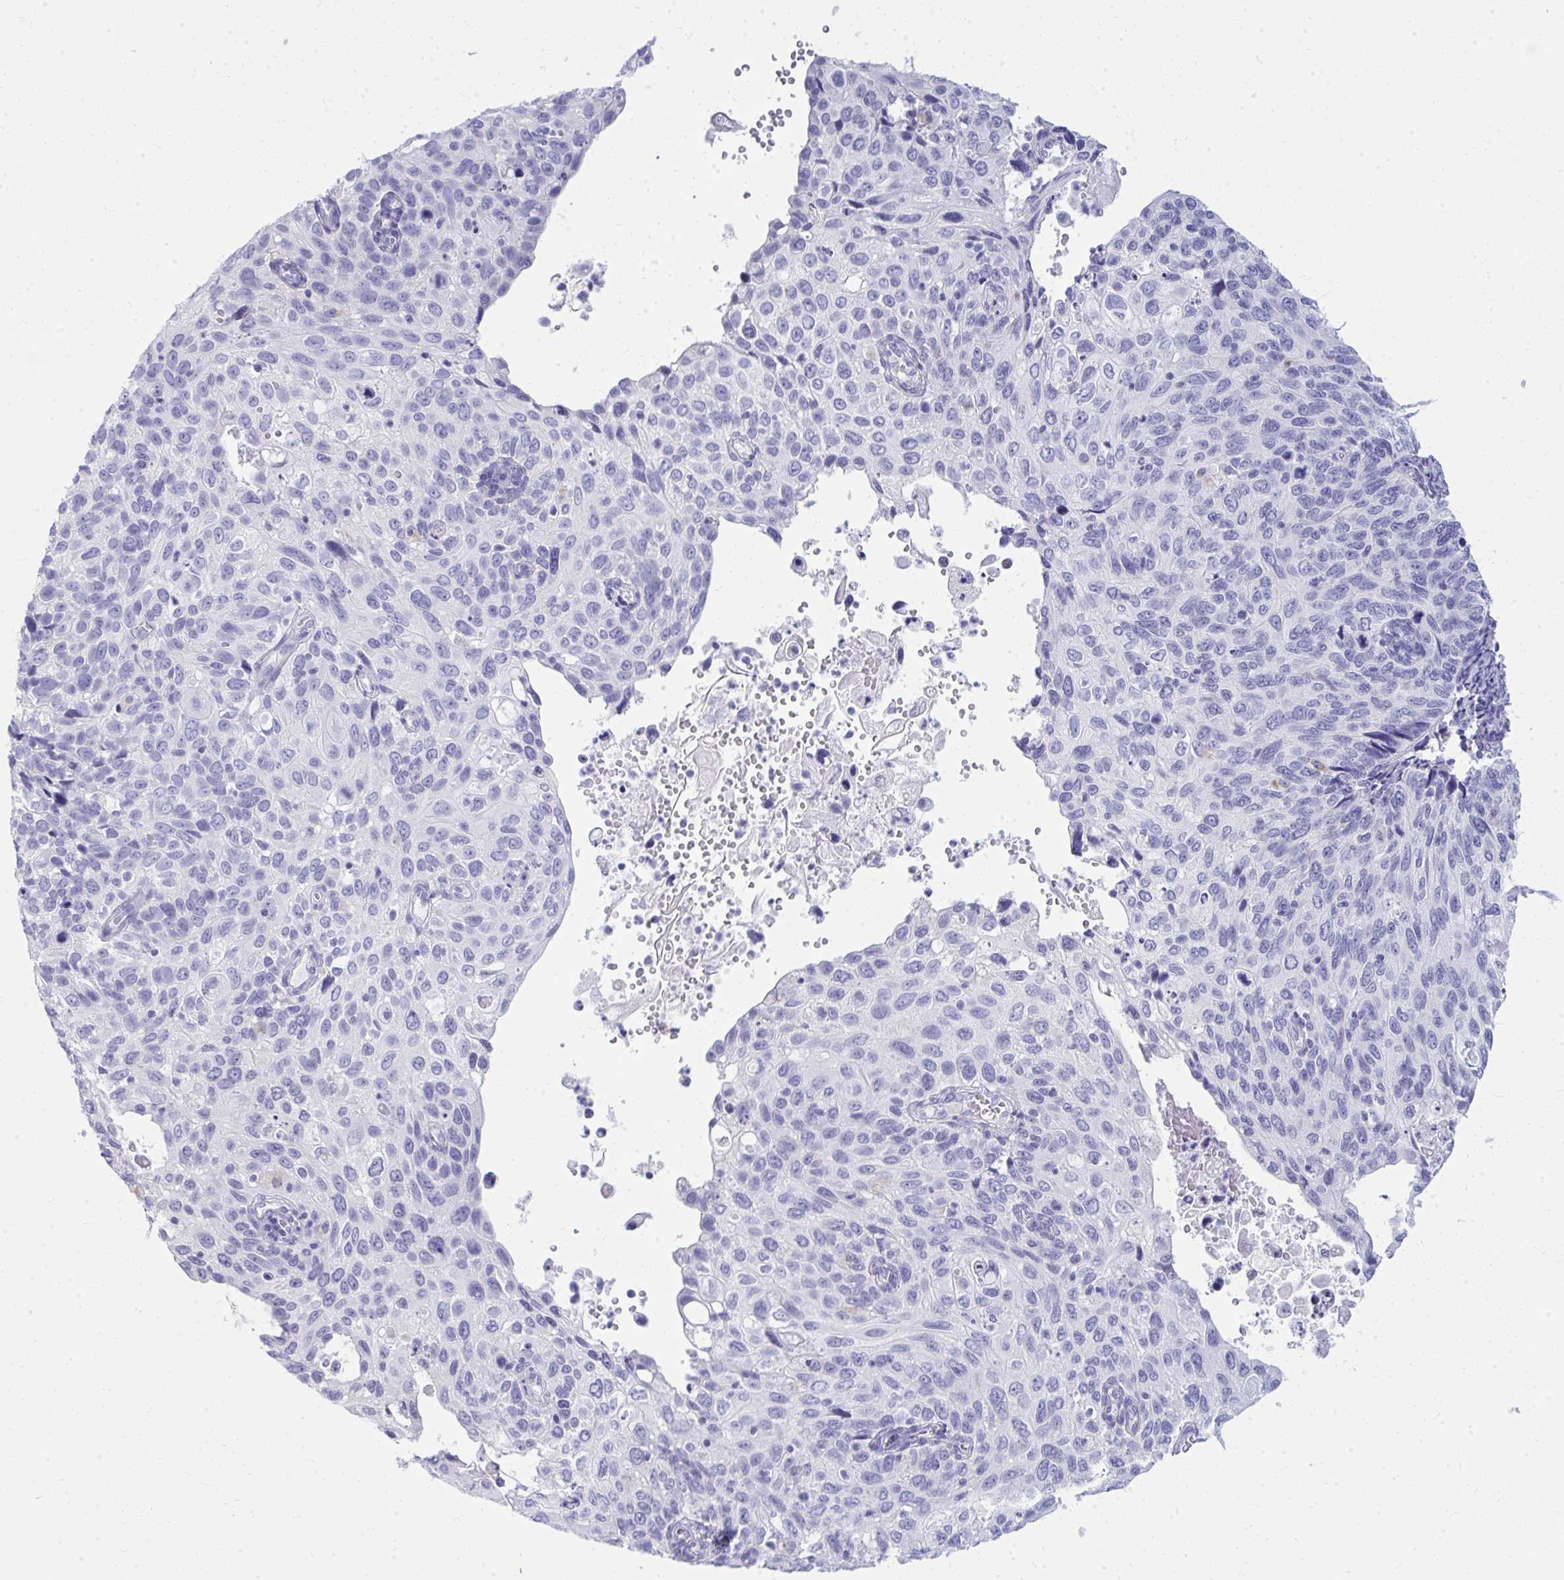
{"staining": {"intensity": "negative", "quantity": "none", "location": "none"}, "tissue": "cervical cancer", "cell_type": "Tumor cells", "image_type": "cancer", "snomed": [{"axis": "morphology", "description": "Squamous cell carcinoma, NOS"}, {"axis": "topography", "description": "Cervix"}], "caption": "A micrograph of human squamous cell carcinoma (cervical) is negative for staining in tumor cells. (DAB immunohistochemistry (IHC) visualized using brightfield microscopy, high magnification).", "gene": "QDPR", "patient": {"sex": "female", "age": 70}}